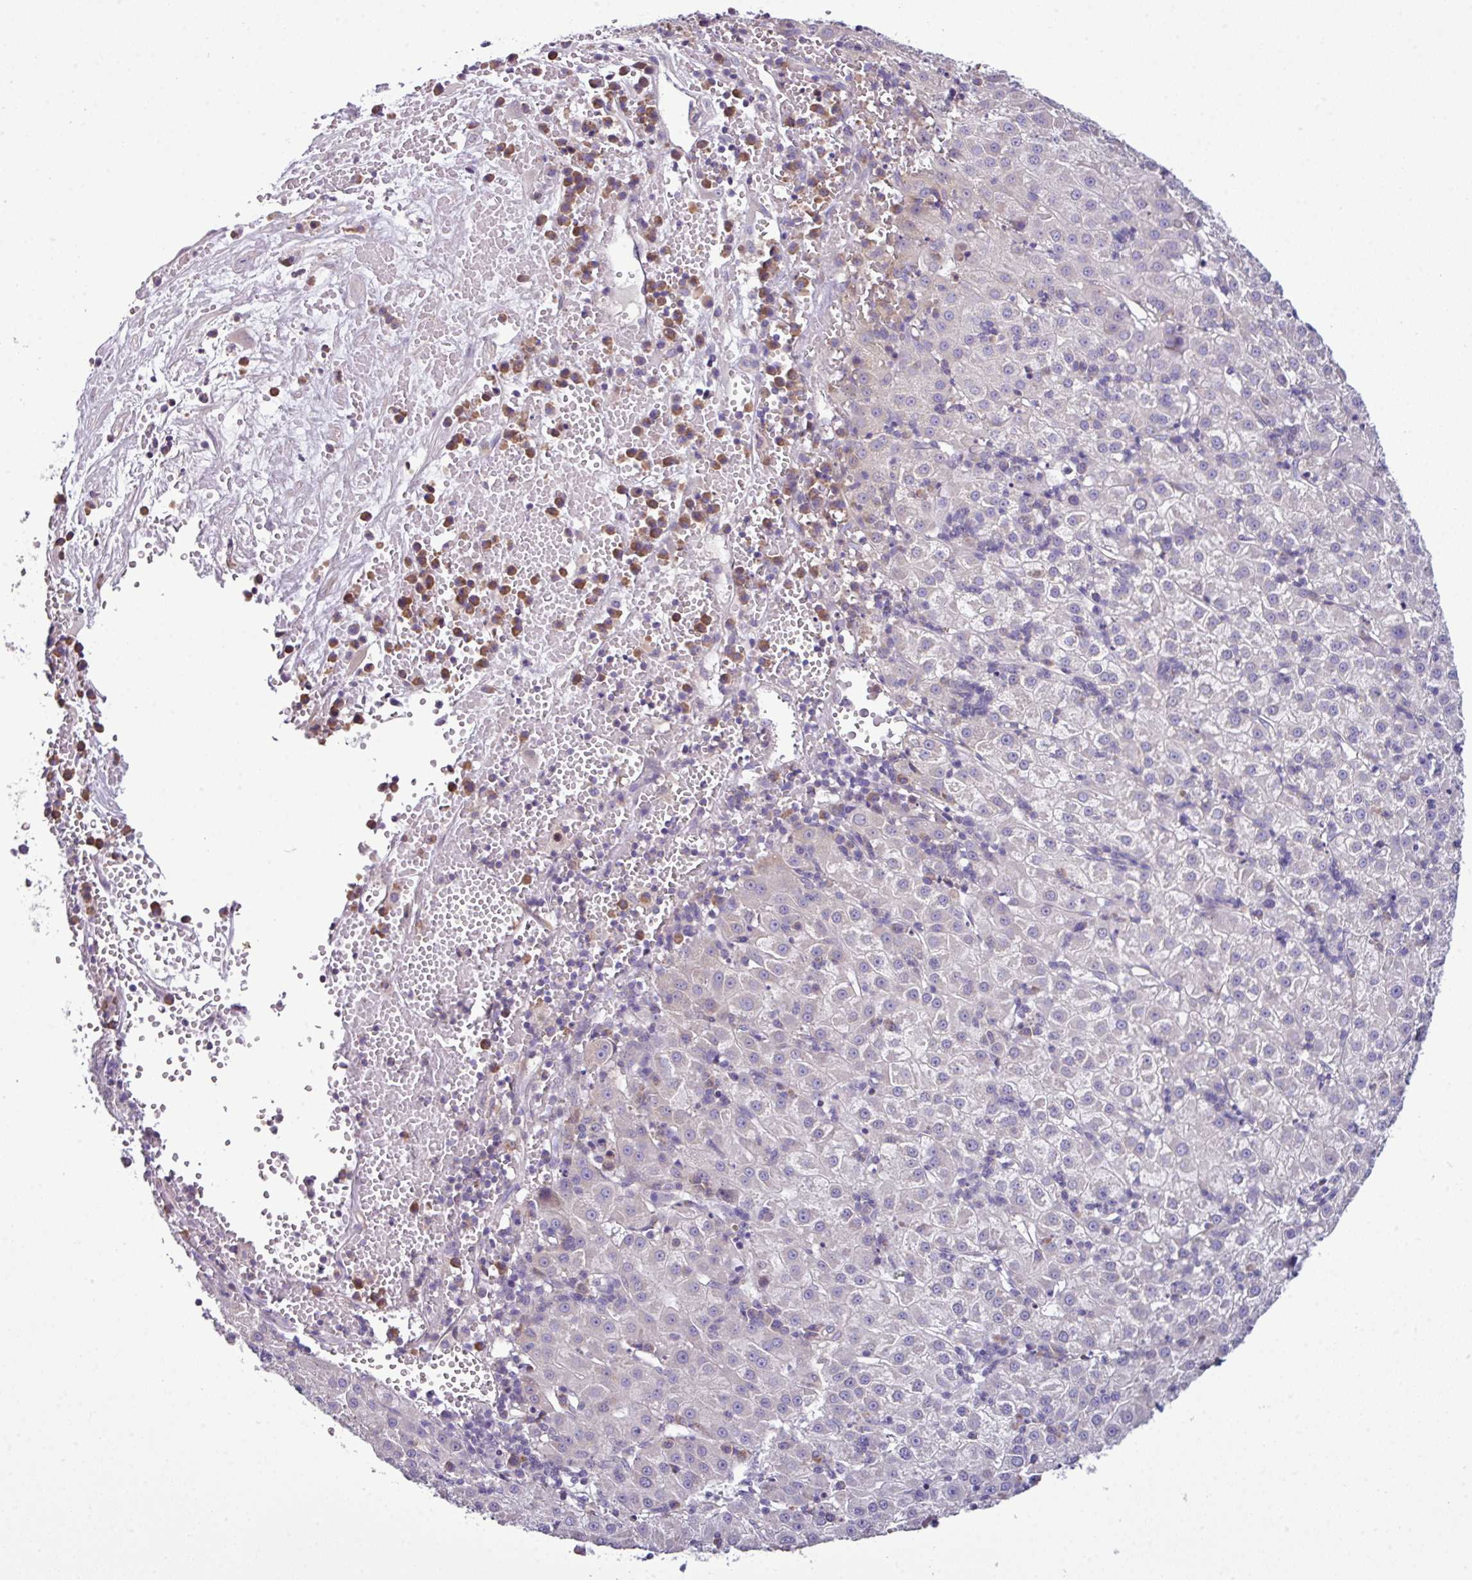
{"staining": {"intensity": "negative", "quantity": "none", "location": "none"}, "tissue": "liver cancer", "cell_type": "Tumor cells", "image_type": "cancer", "snomed": [{"axis": "morphology", "description": "Carcinoma, Hepatocellular, NOS"}, {"axis": "topography", "description": "Liver"}], "caption": "DAB immunohistochemical staining of liver cancer shows no significant staining in tumor cells. Nuclei are stained in blue.", "gene": "AGAP5", "patient": {"sex": "male", "age": 76}}